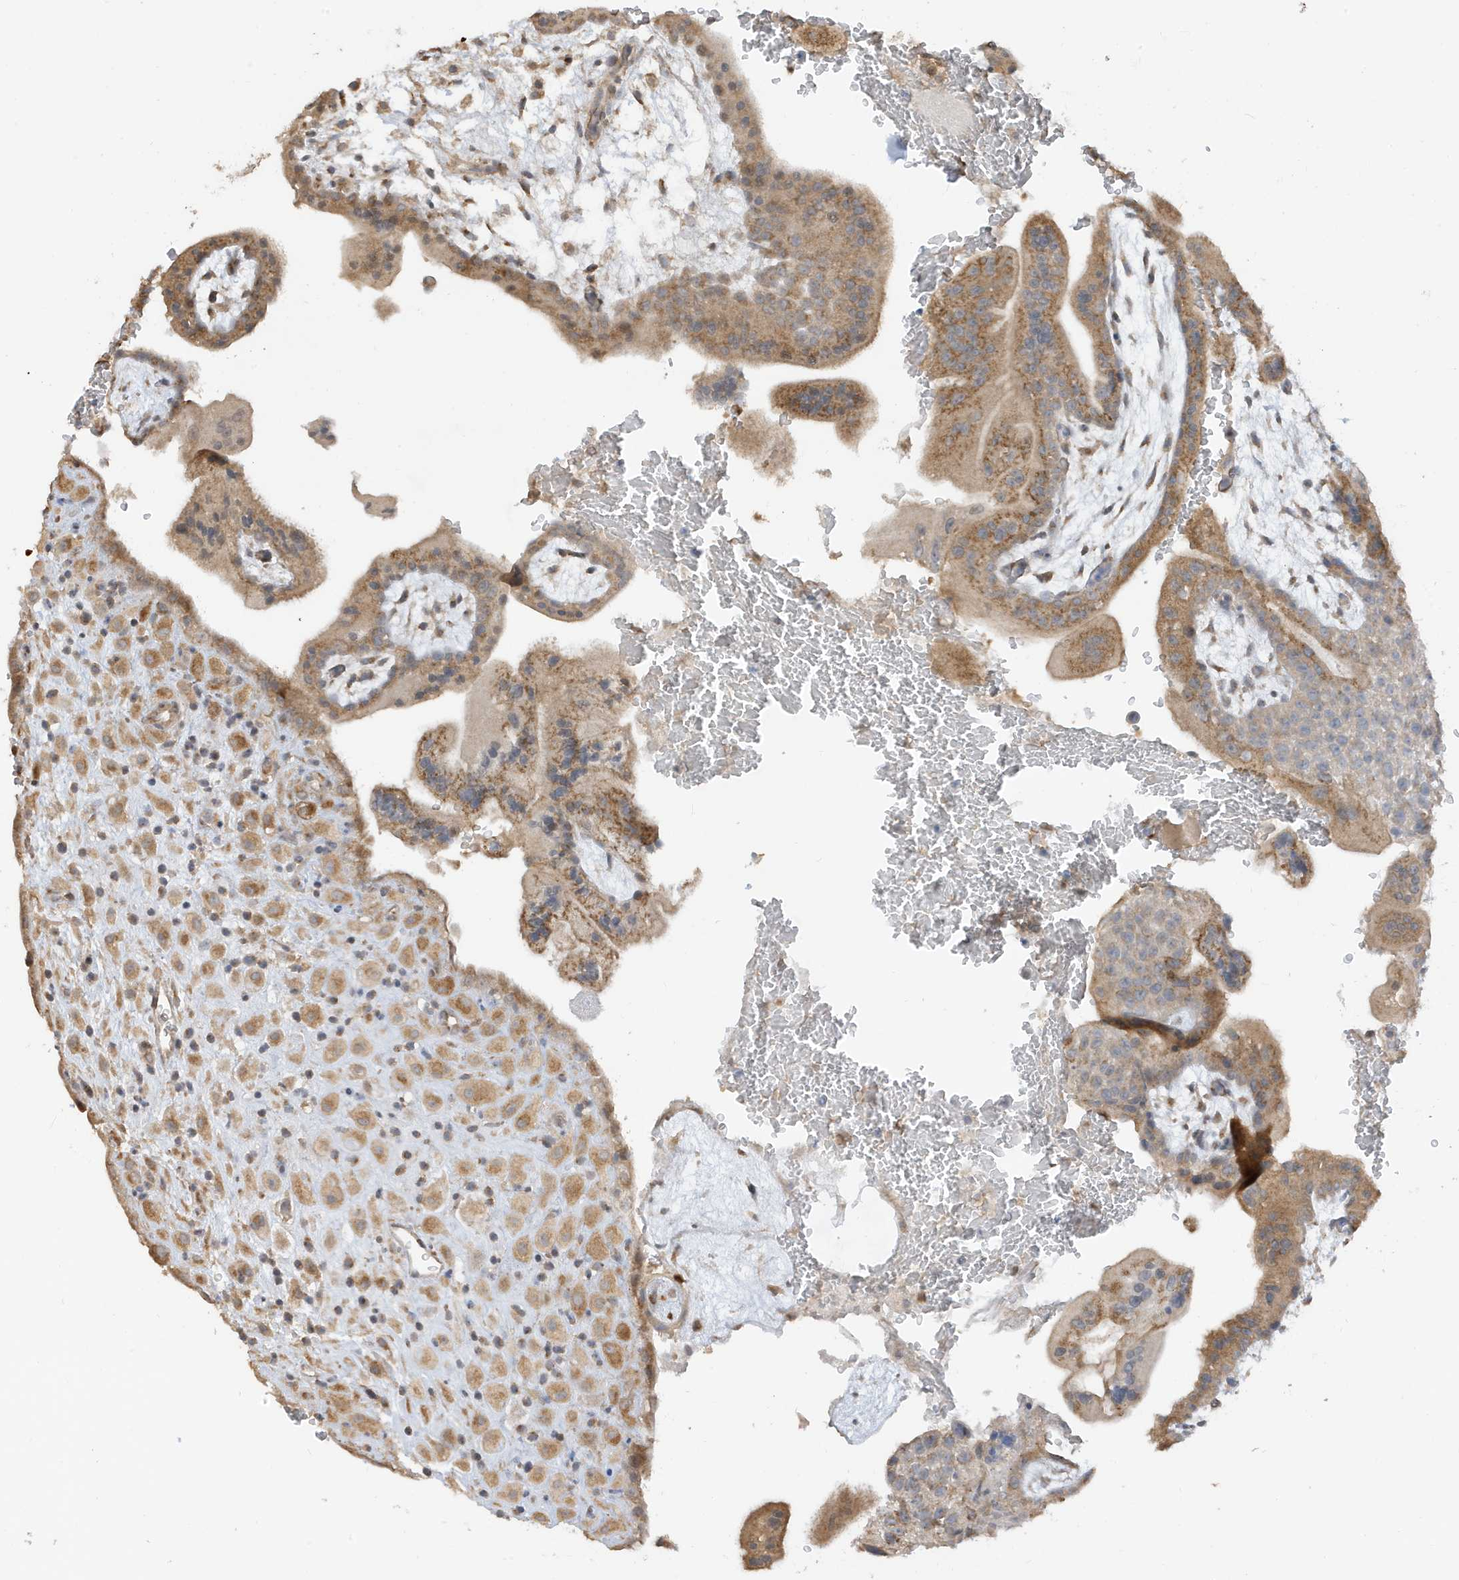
{"staining": {"intensity": "moderate", "quantity": ">75%", "location": "cytoplasmic/membranous"}, "tissue": "placenta", "cell_type": "Decidual cells", "image_type": "normal", "snomed": [{"axis": "morphology", "description": "Normal tissue, NOS"}, {"axis": "topography", "description": "Placenta"}], "caption": "Immunohistochemical staining of normal placenta reveals moderate cytoplasmic/membranous protein staining in about >75% of decidual cells.", "gene": "TAB3", "patient": {"sex": "female", "age": 35}}